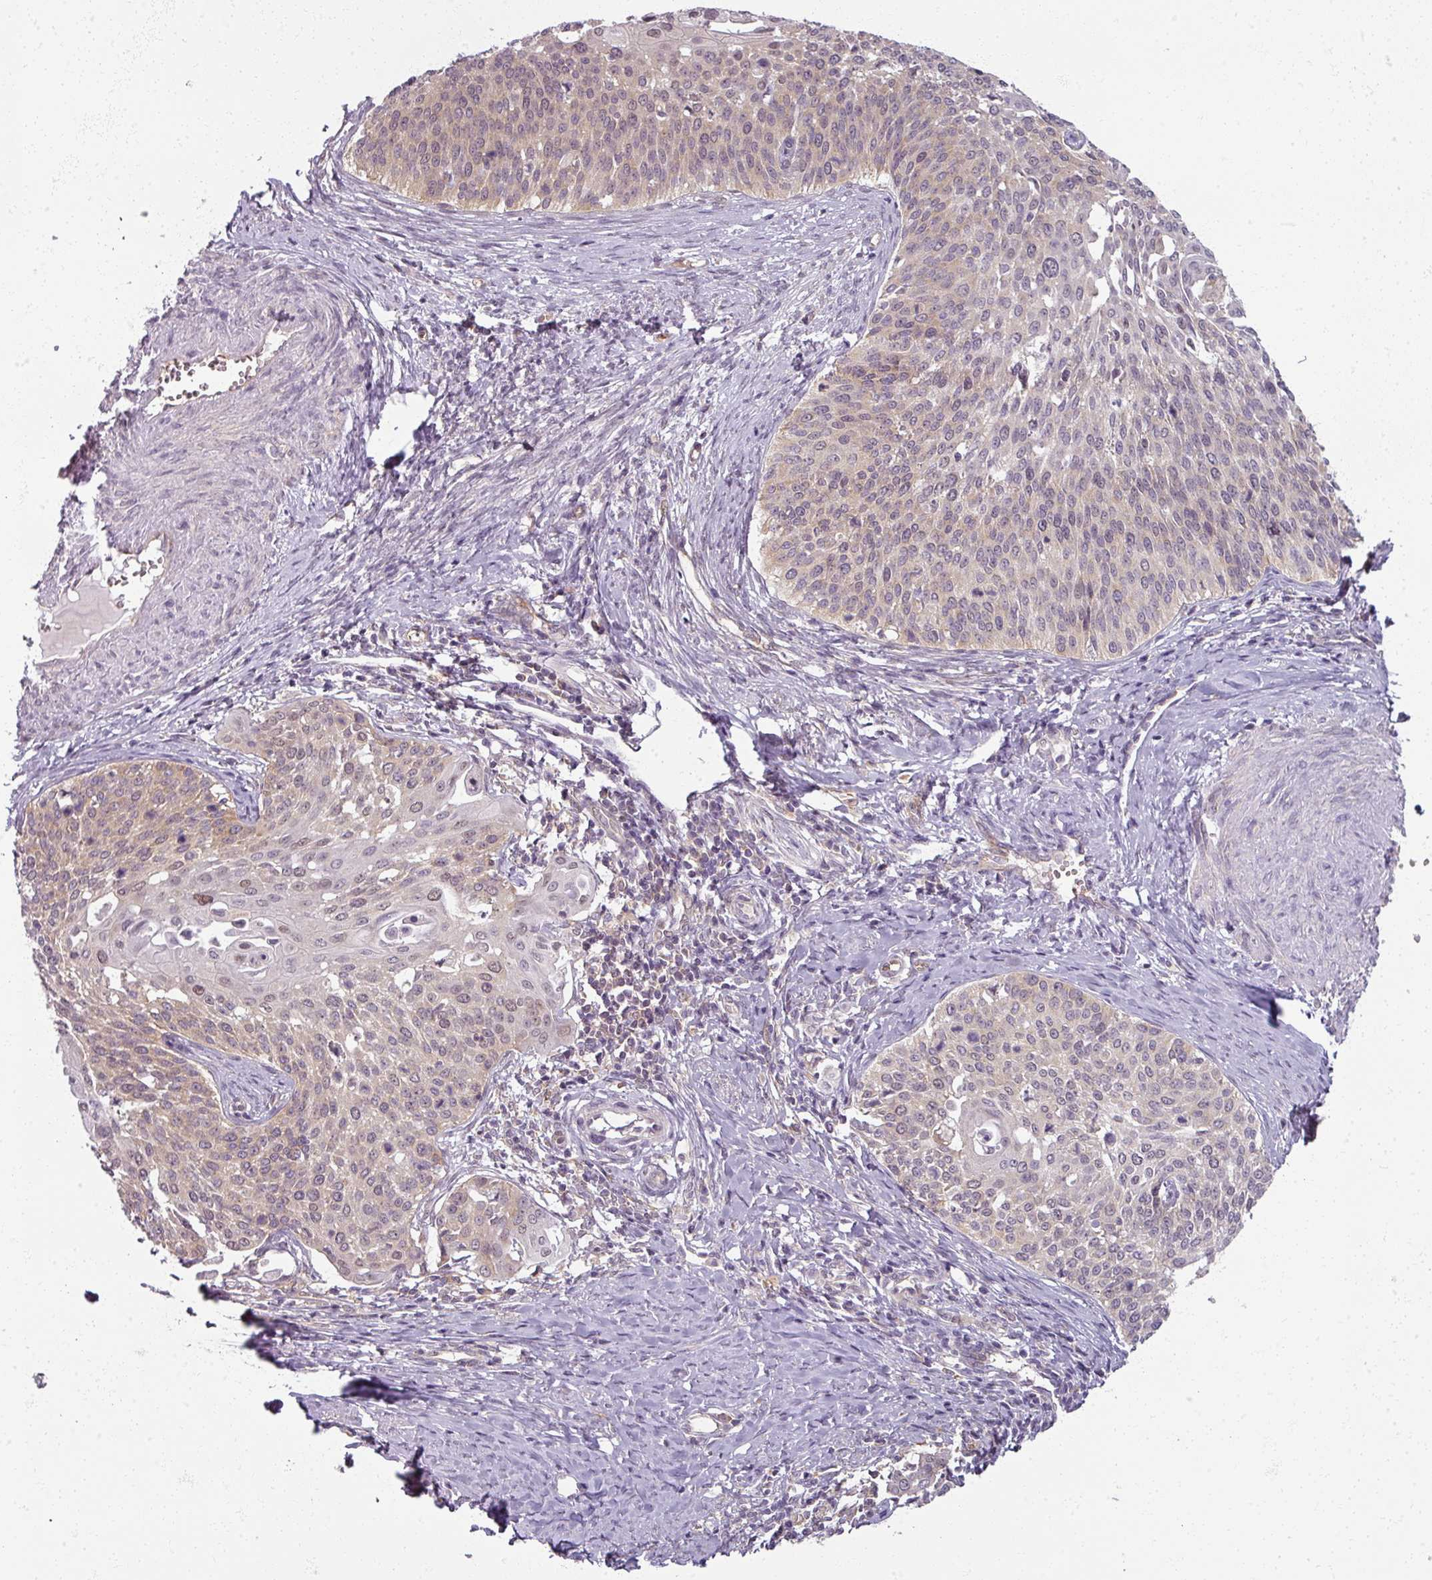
{"staining": {"intensity": "weak", "quantity": "<25%", "location": "cytoplasmic/membranous"}, "tissue": "cervical cancer", "cell_type": "Tumor cells", "image_type": "cancer", "snomed": [{"axis": "morphology", "description": "Squamous cell carcinoma, NOS"}, {"axis": "topography", "description": "Cervix"}], "caption": "The micrograph exhibits no significant staining in tumor cells of cervical cancer (squamous cell carcinoma). (Immunohistochemistry (ihc), brightfield microscopy, high magnification).", "gene": "AGPAT4", "patient": {"sex": "female", "age": 44}}